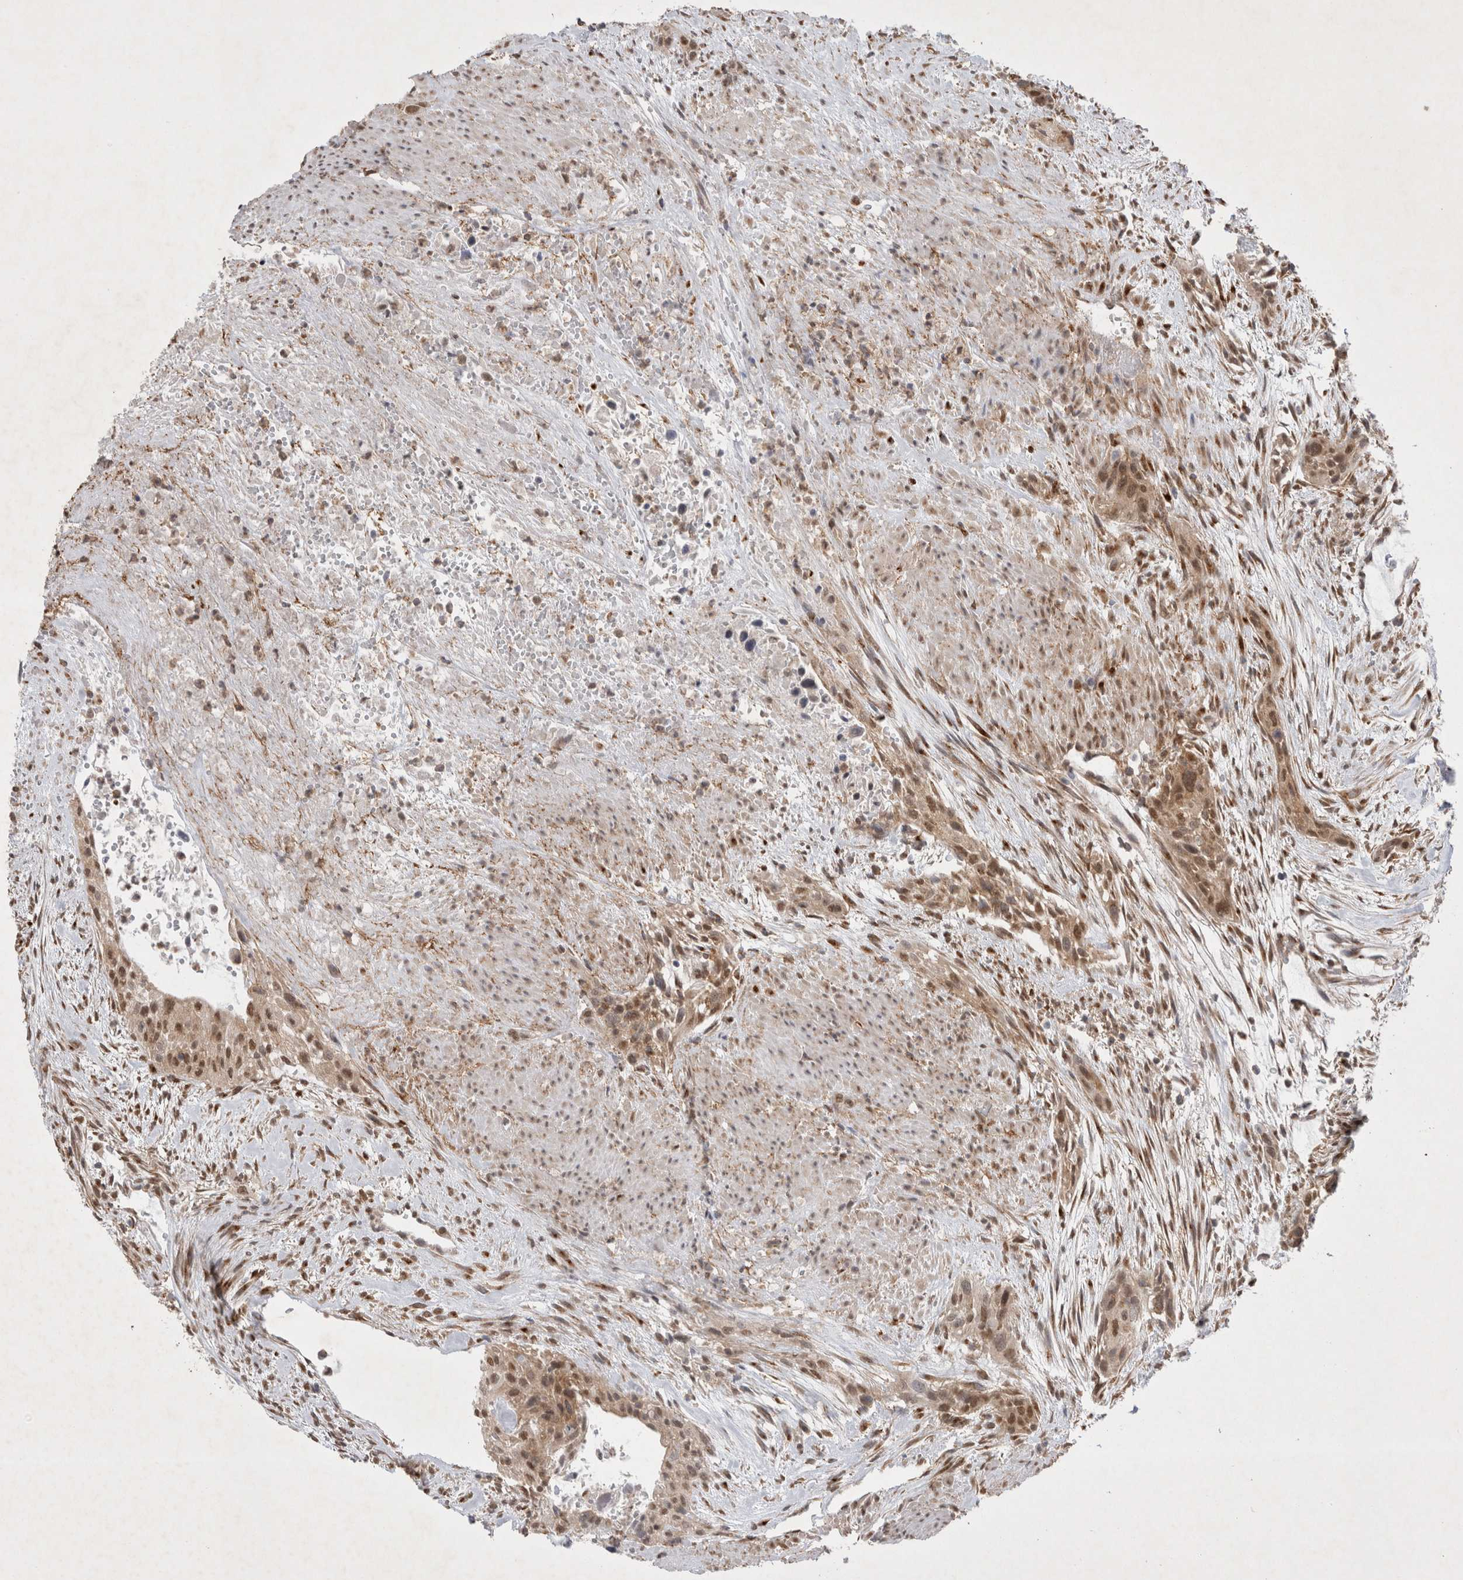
{"staining": {"intensity": "moderate", "quantity": ">75%", "location": "nuclear"}, "tissue": "urothelial cancer", "cell_type": "Tumor cells", "image_type": "cancer", "snomed": [{"axis": "morphology", "description": "Urothelial carcinoma, High grade"}, {"axis": "topography", "description": "Urinary bladder"}], "caption": "There is medium levels of moderate nuclear expression in tumor cells of urothelial carcinoma (high-grade), as demonstrated by immunohistochemical staining (brown color).", "gene": "WIPF2", "patient": {"sex": "male", "age": 35}}